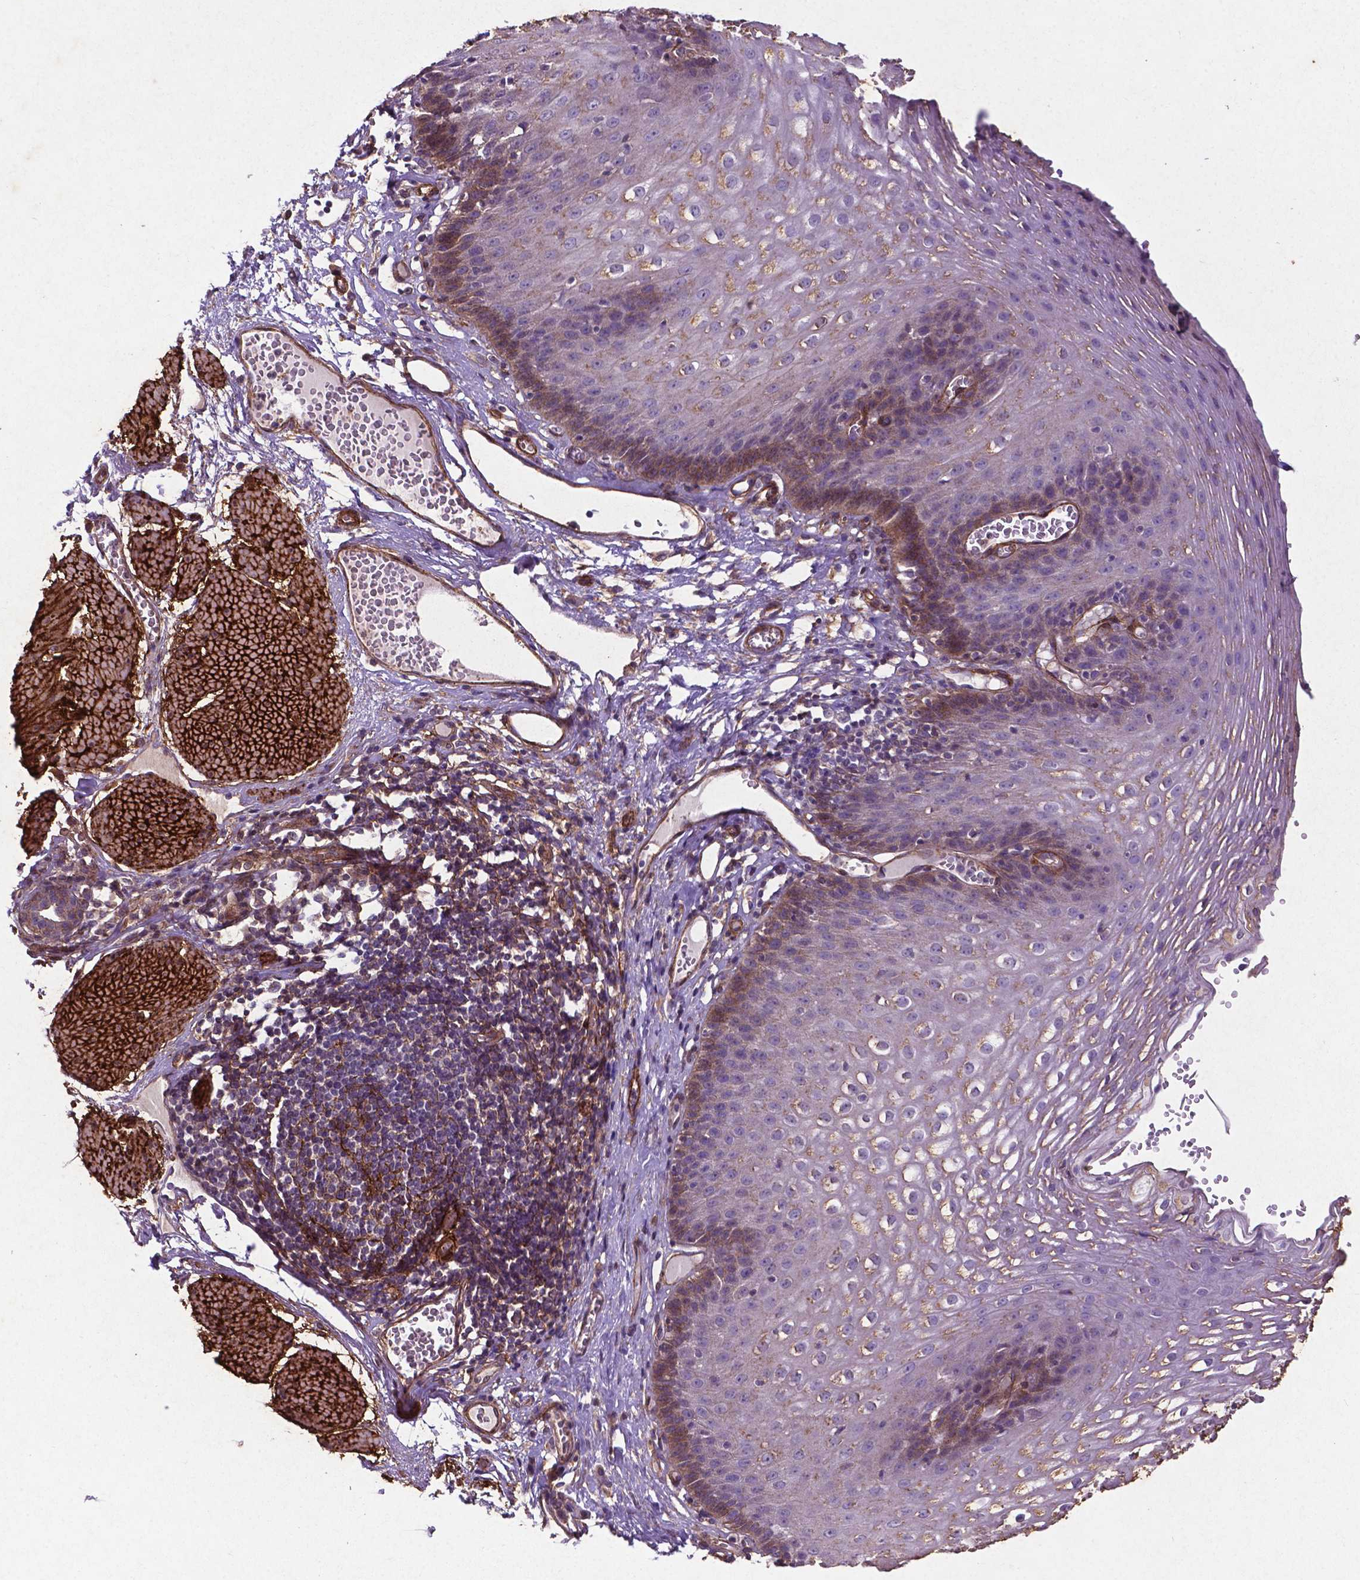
{"staining": {"intensity": "moderate", "quantity": "<25%", "location": "cytoplasmic/membranous"}, "tissue": "esophagus", "cell_type": "Squamous epithelial cells", "image_type": "normal", "snomed": [{"axis": "morphology", "description": "Normal tissue, NOS"}, {"axis": "topography", "description": "Esophagus"}], "caption": "Immunohistochemistry (IHC) histopathology image of benign human esophagus stained for a protein (brown), which shows low levels of moderate cytoplasmic/membranous expression in about <25% of squamous epithelial cells.", "gene": "RRAS", "patient": {"sex": "male", "age": 72}}